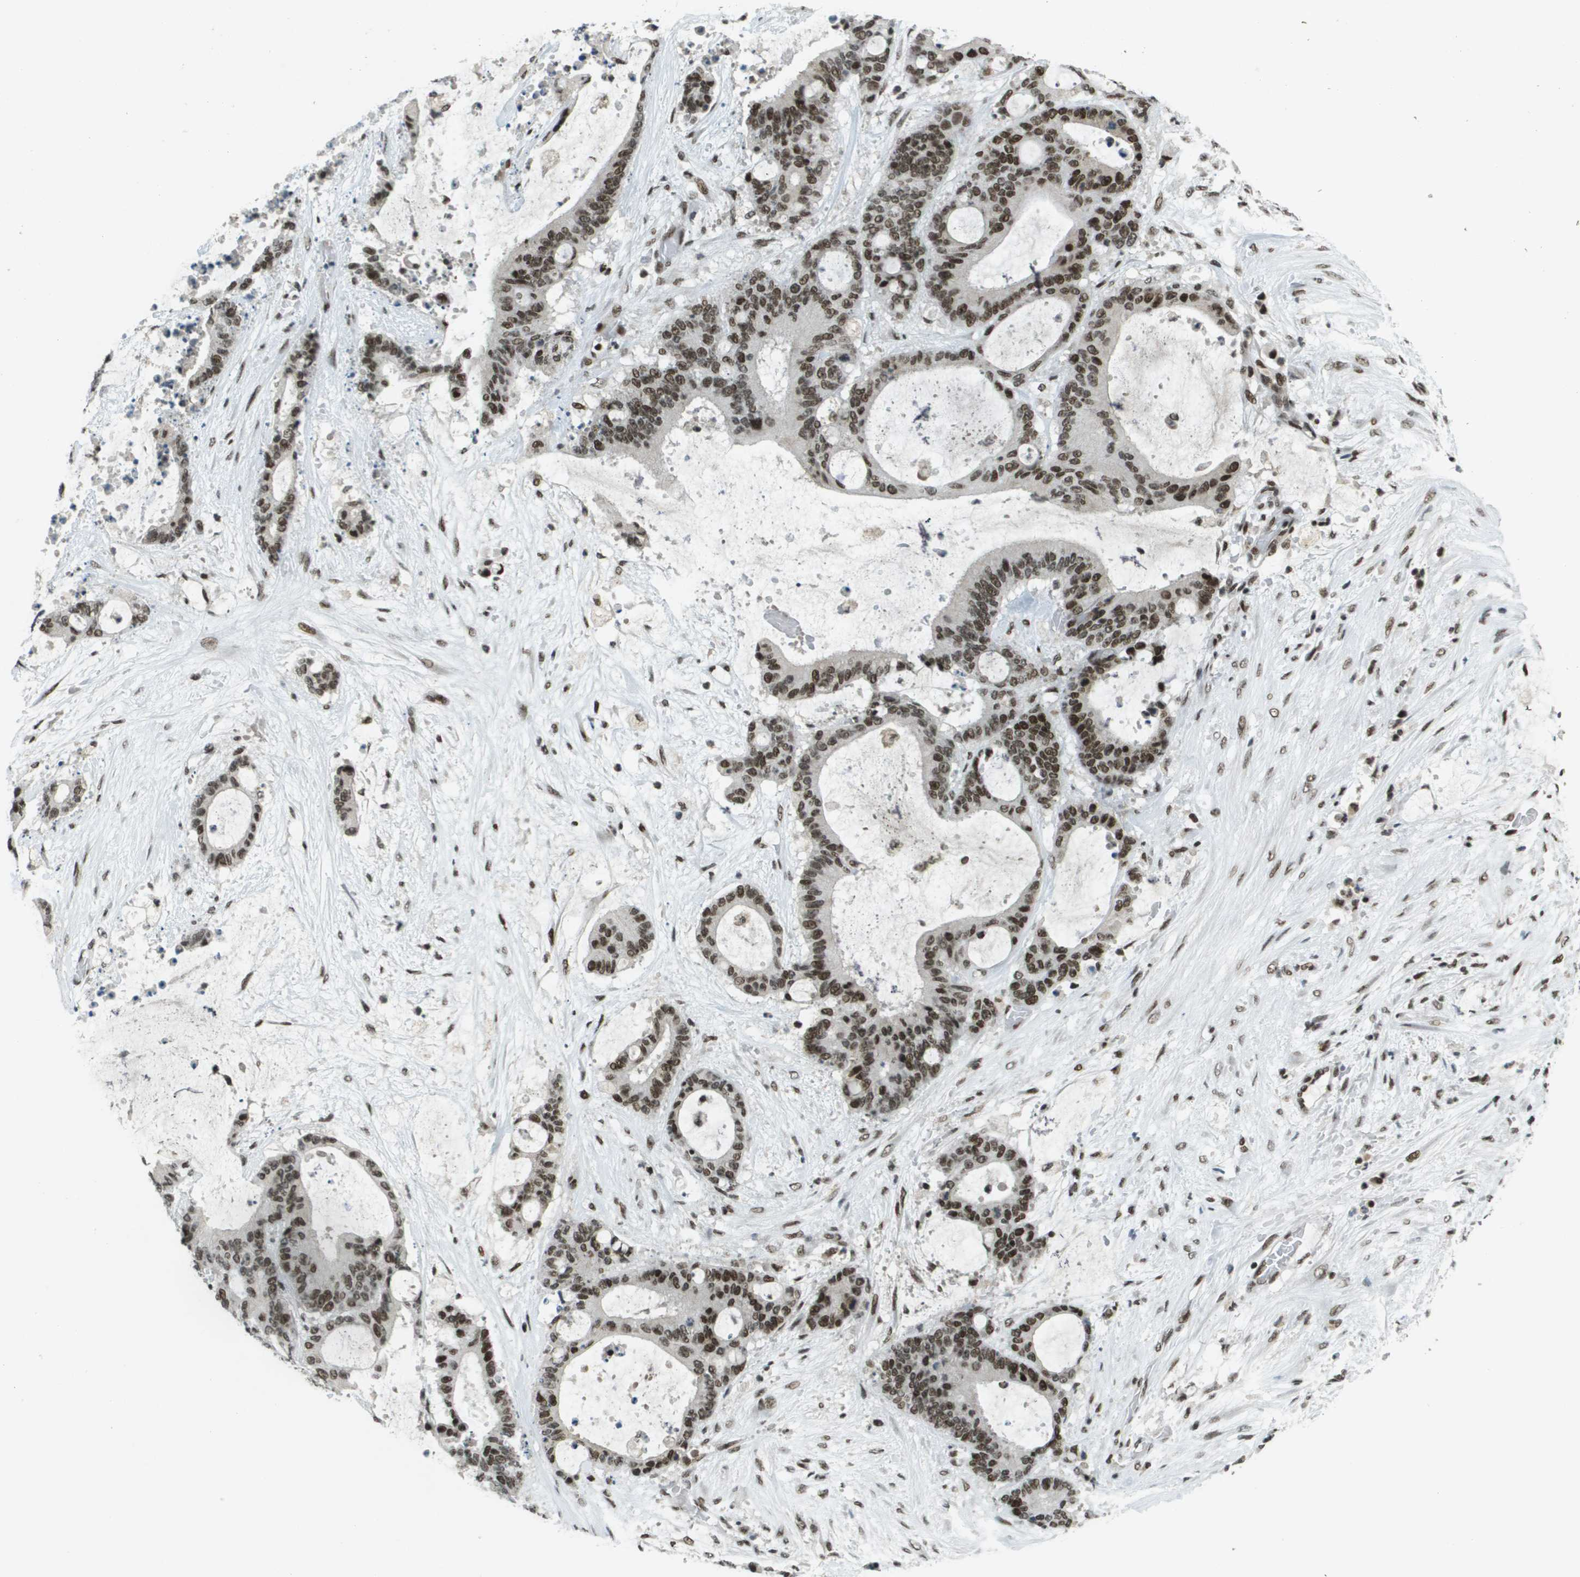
{"staining": {"intensity": "strong", "quantity": ">75%", "location": "nuclear"}, "tissue": "liver cancer", "cell_type": "Tumor cells", "image_type": "cancer", "snomed": [{"axis": "morphology", "description": "Cholangiocarcinoma"}, {"axis": "topography", "description": "Liver"}], "caption": "Human liver cancer stained with a protein marker reveals strong staining in tumor cells.", "gene": "IRF7", "patient": {"sex": "female", "age": 73}}